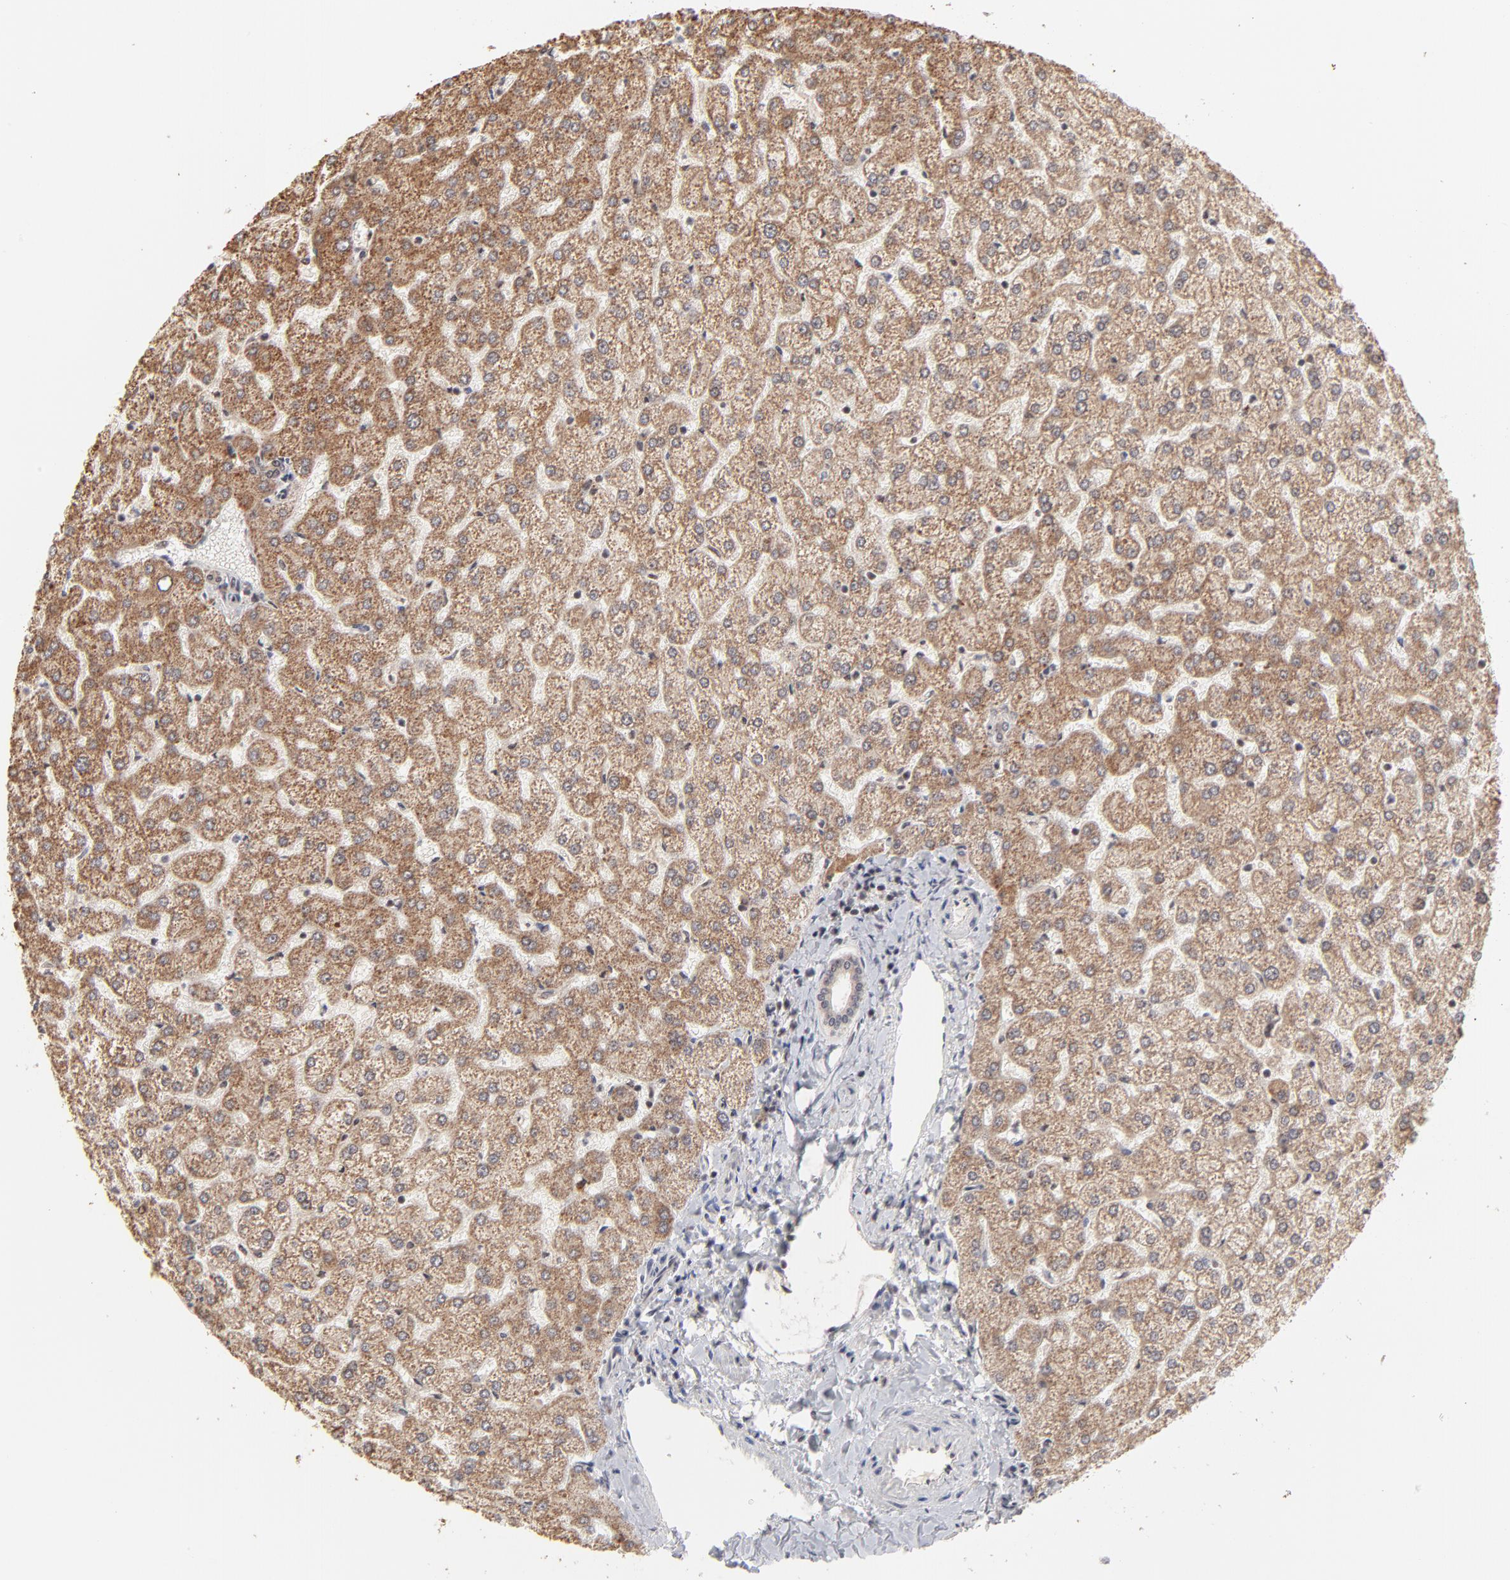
{"staining": {"intensity": "negative", "quantity": "none", "location": "none"}, "tissue": "liver", "cell_type": "Cholangiocytes", "image_type": "normal", "snomed": [{"axis": "morphology", "description": "Normal tissue, NOS"}, {"axis": "topography", "description": "Liver"}], "caption": "This micrograph is of benign liver stained with IHC to label a protein in brown with the nuclei are counter-stained blue. There is no expression in cholangiocytes.", "gene": "ARIH1", "patient": {"sex": "female", "age": 32}}